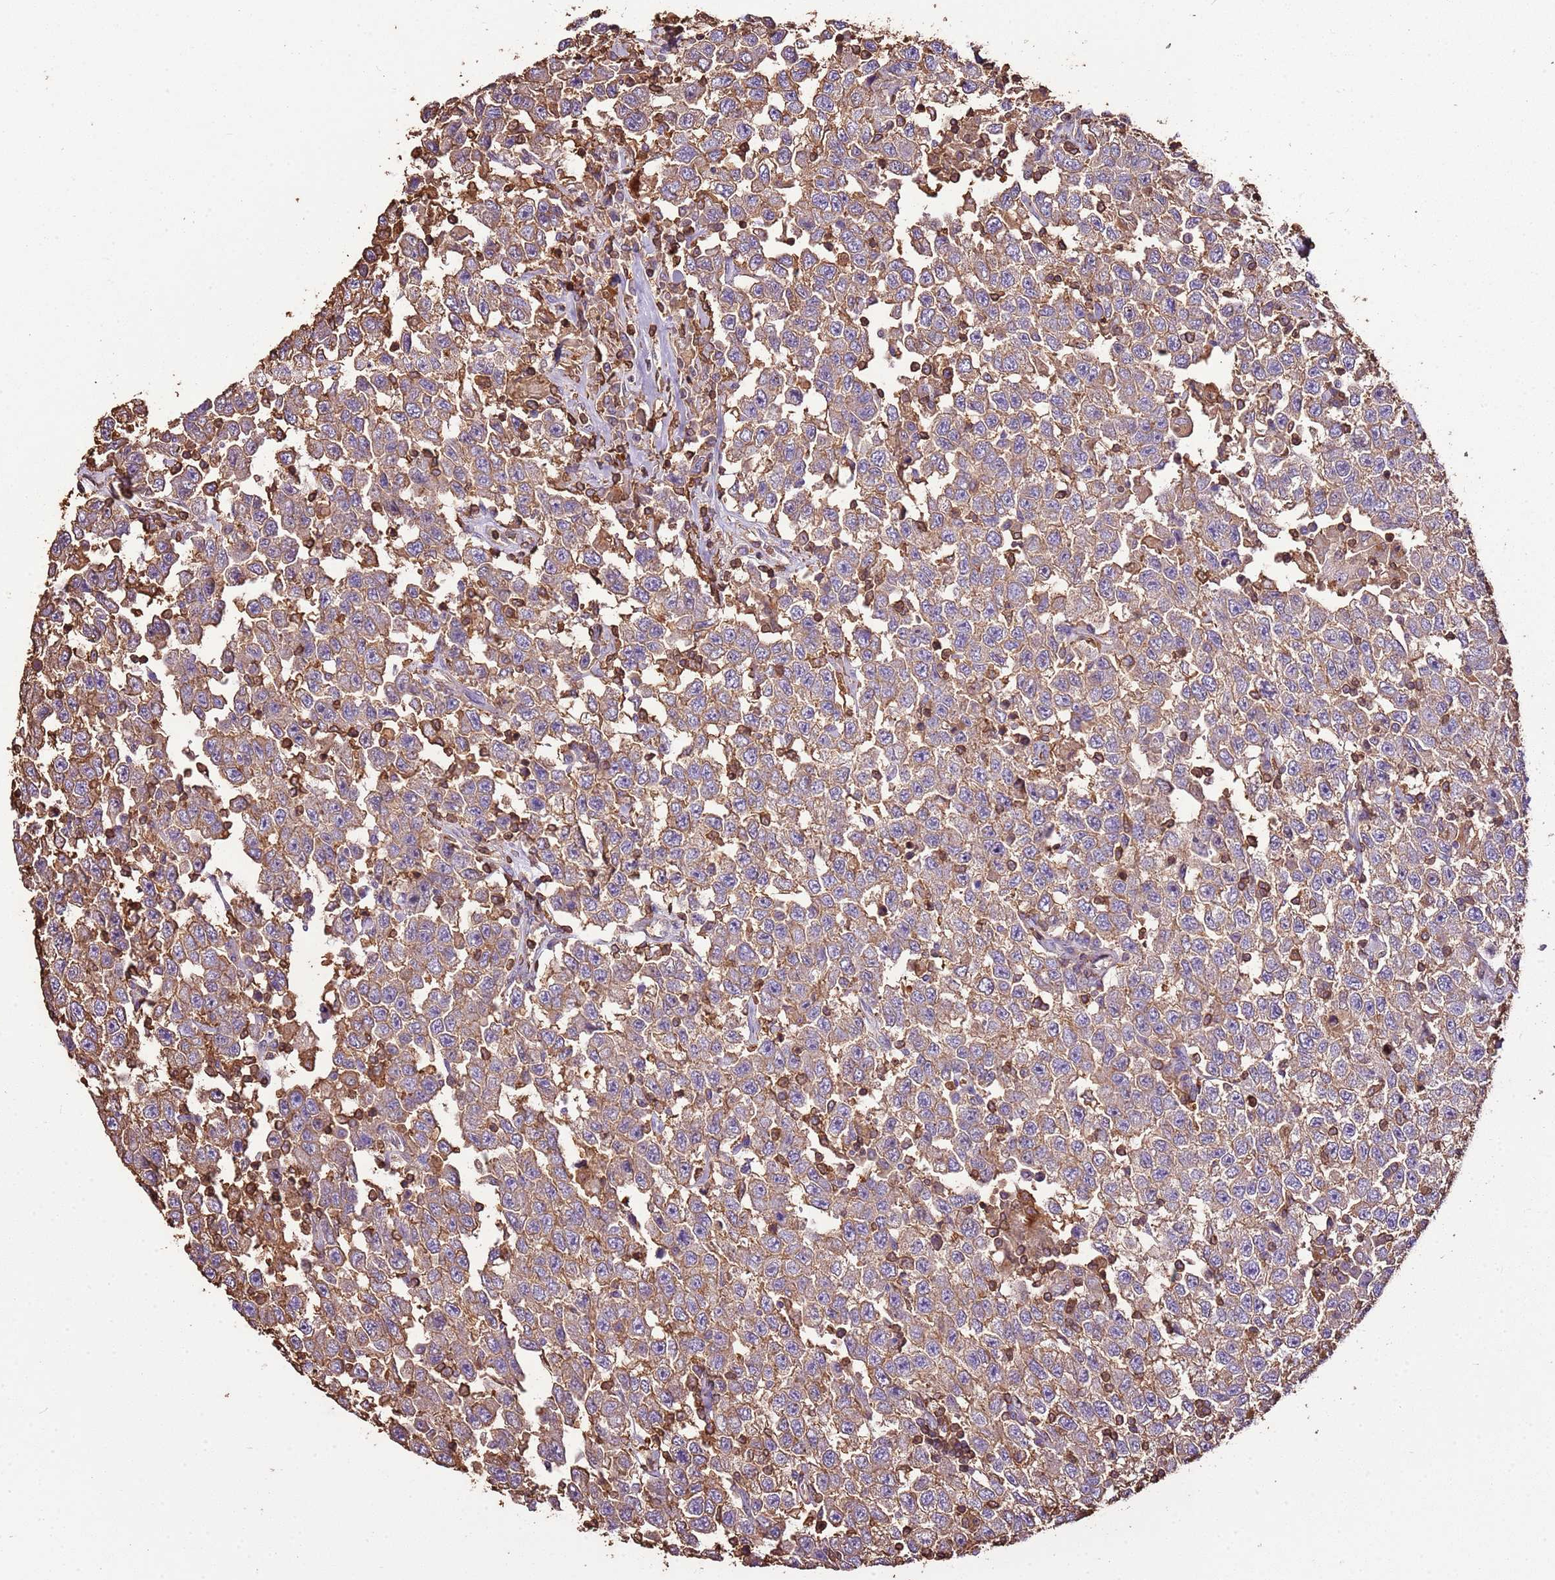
{"staining": {"intensity": "moderate", "quantity": ">75%", "location": "cytoplasmic/membranous"}, "tissue": "testis cancer", "cell_type": "Tumor cells", "image_type": "cancer", "snomed": [{"axis": "morphology", "description": "Seminoma, NOS"}, {"axis": "topography", "description": "Testis"}], "caption": "Protein staining demonstrates moderate cytoplasmic/membranous positivity in about >75% of tumor cells in testis cancer.", "gene": "ARL10", "patient": {"sex": "male", "age": 41}}